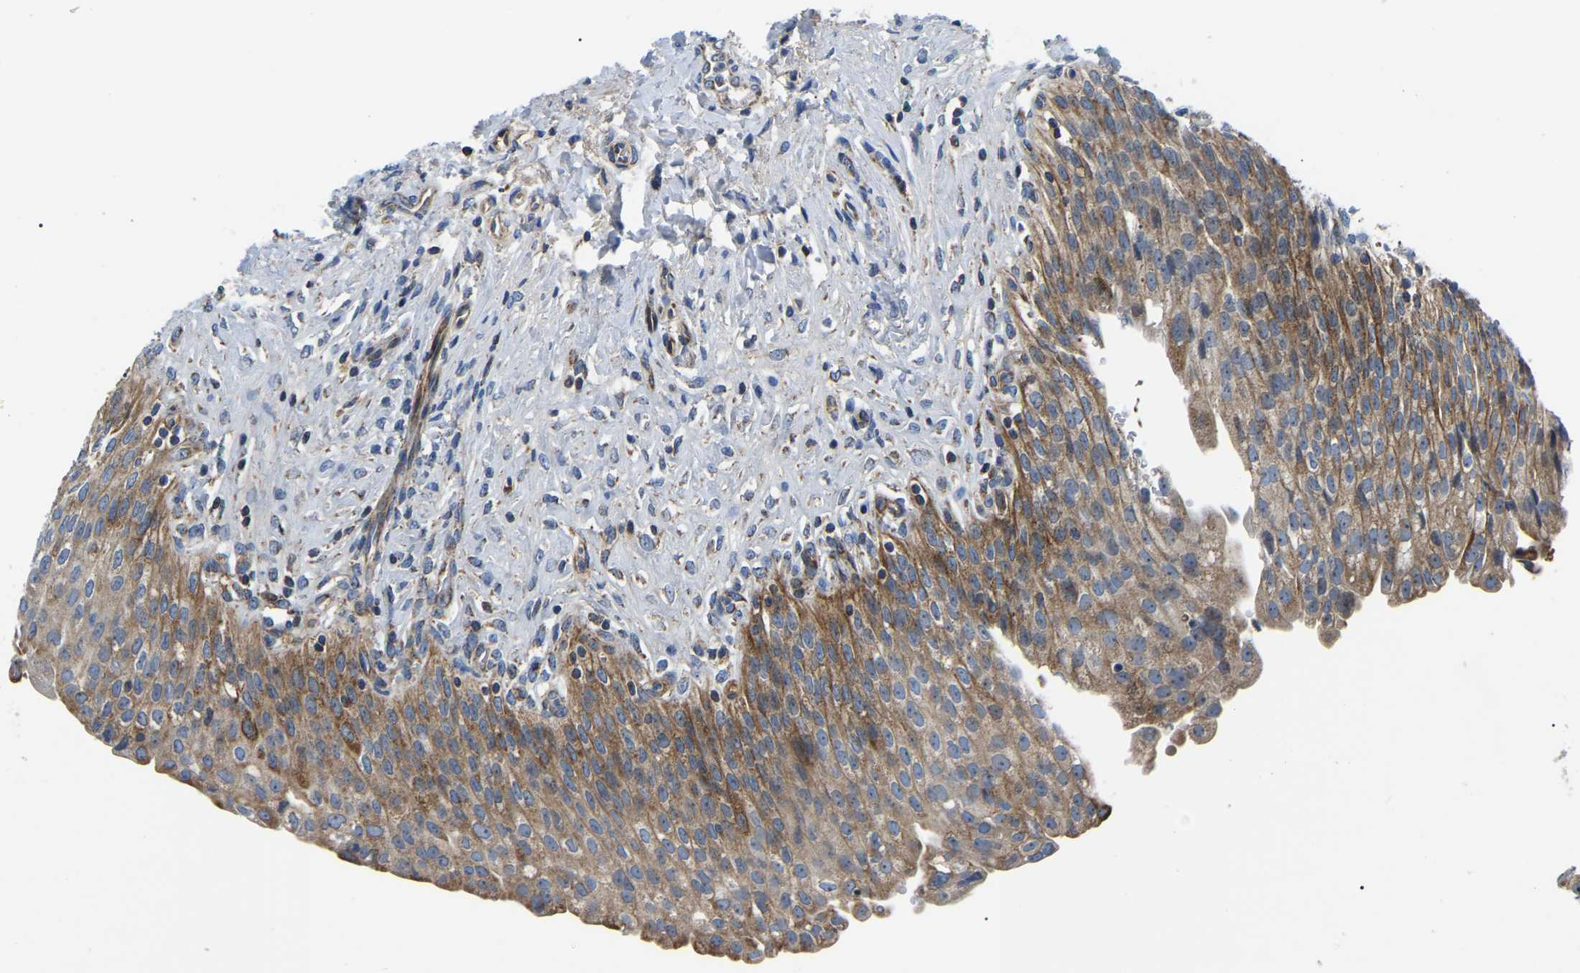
{"staining": {"intensity": "moderate", "quantity": ">75%", "location": "cytoplasmic/membranous"}, "tissue": "urinary bladder", "cell_type": "Urothelial cells", "image_type": "normal", "snomed": [{"axis": "morphology", "description": "Urothelial carcinoma, High grade"}, {"axis": "topography", "description": "Urinary bladder"}], "caption": "Normal urinary bladder reveals moderate cytoplasmic/membranous positivity in approximately >75% of urothelial cells.", "gene": "PPM1E", "patient": {"sex": "male", "age": 46}}